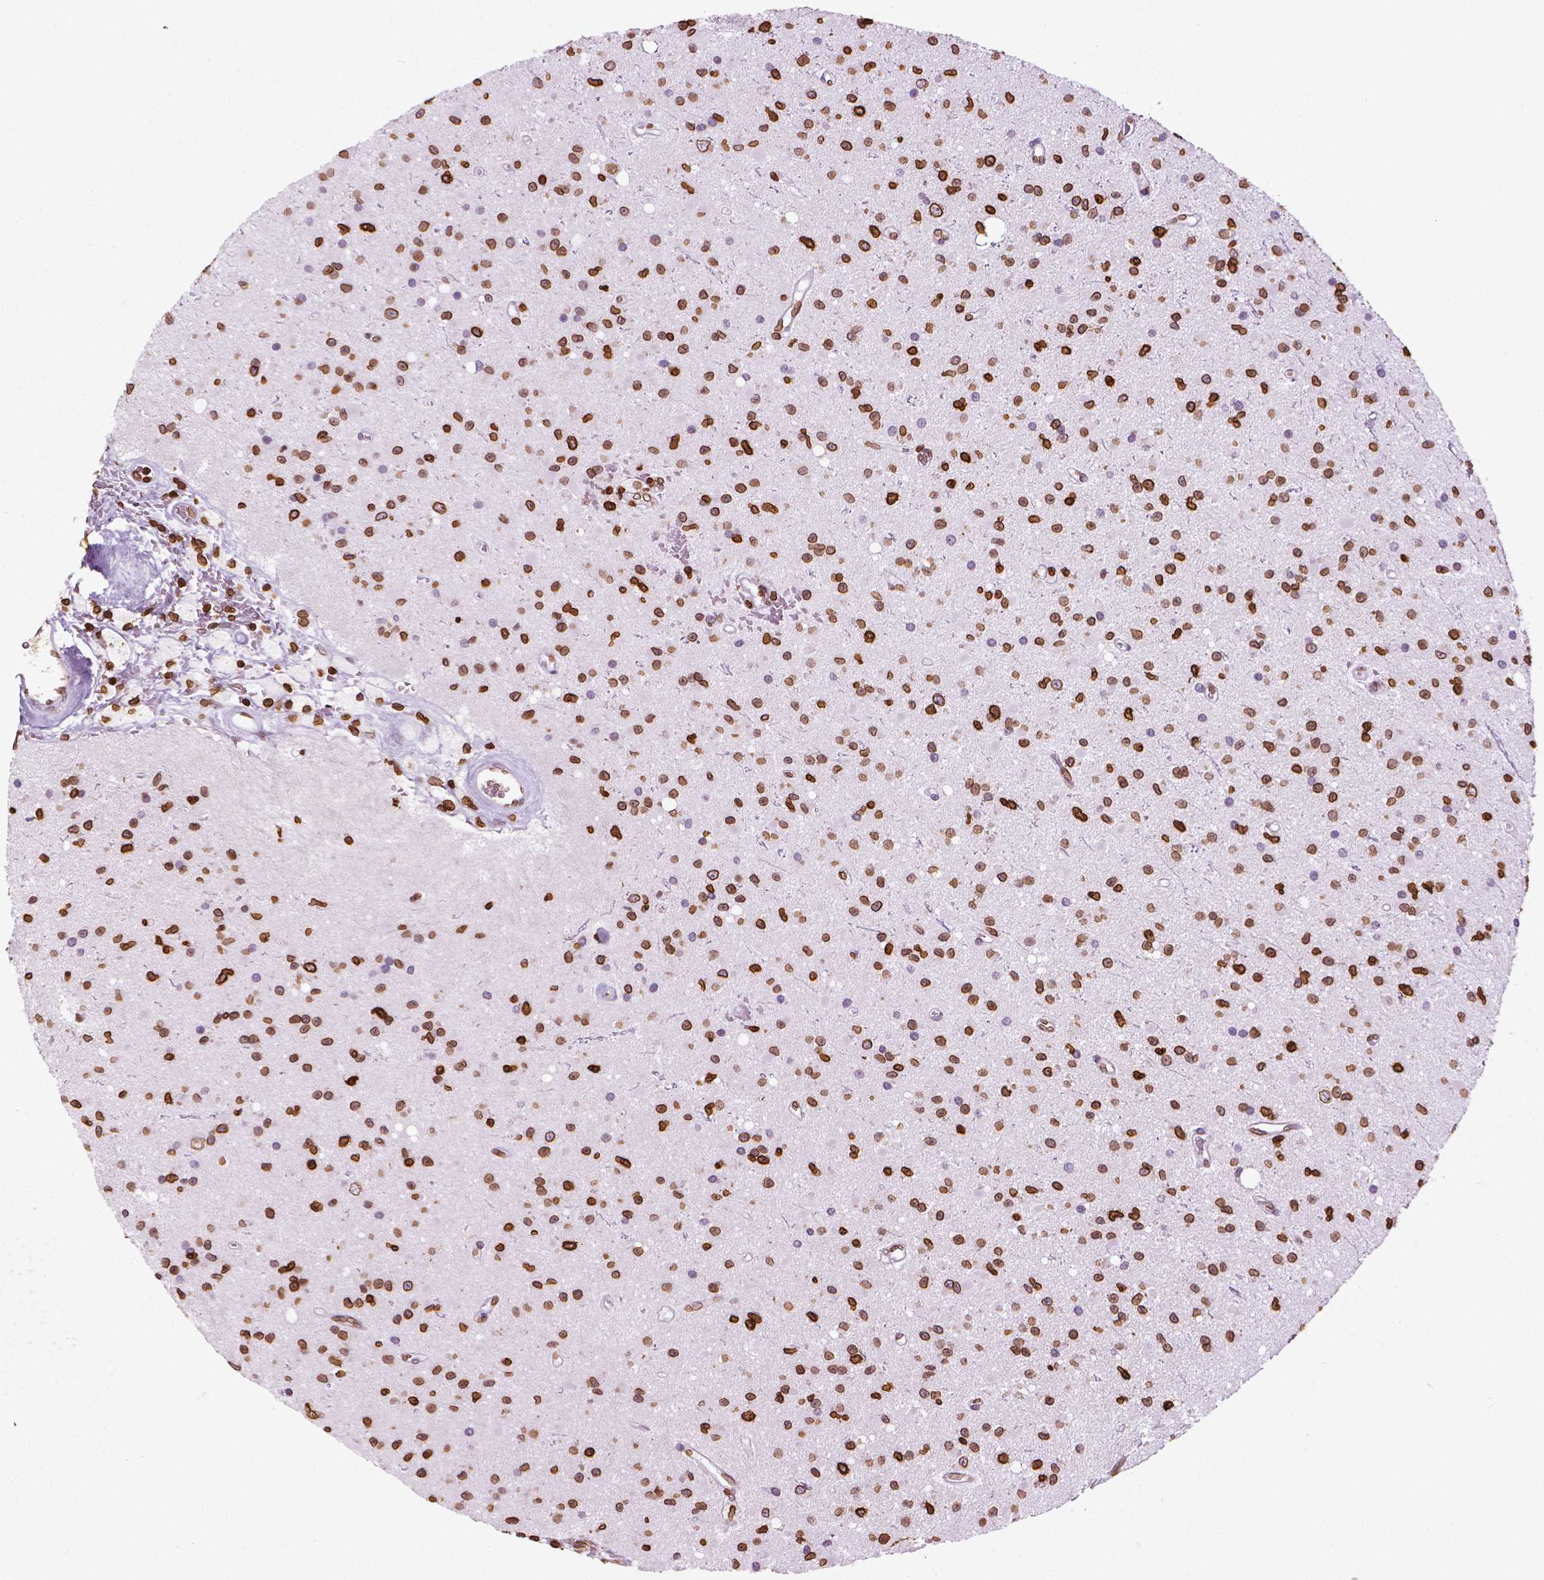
{"staining": {"intensity": "strong", "quantity": ">75%", "location": "cytoplasmic/membranous,nuclear"}, "tissue": "glioma", "cell_type": "Tumor cells", "image_type": "cancer", "snomed": [{"axis": "morphology", "description": "Glioma, malignant, High grade"}, {"axis": "topography", "description": "Brain"}], "caption": "Human glioma stained for a protein (brown) reveals strong cytoplasmic/membranous and nuclear positive staining in approximately >75% of tumor cells.", "gene": "LMNB1", "patient": {"sex": "male", "age": 36}}